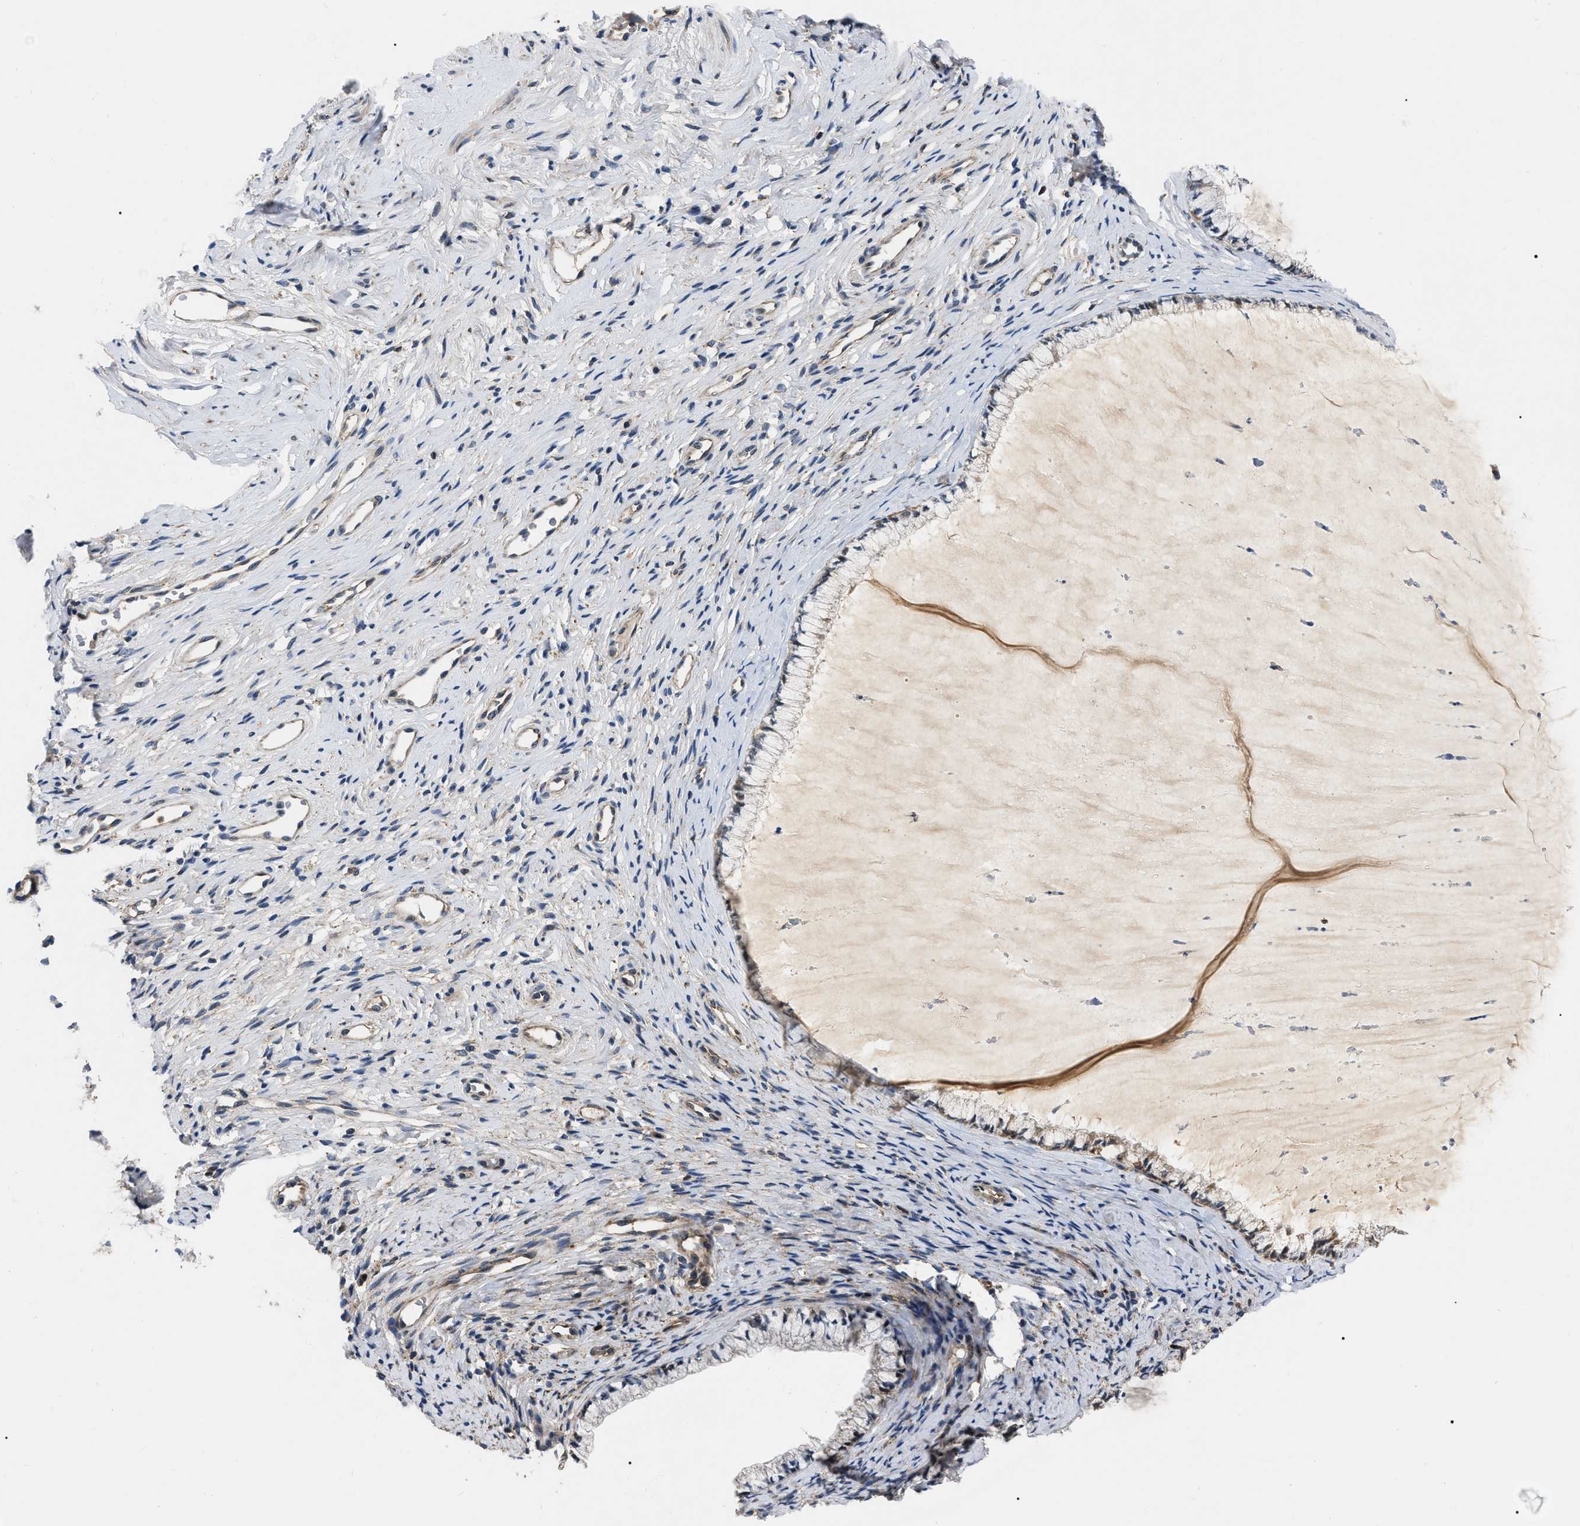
{"staining": {"intensity": "strong", "quantity": "<25%", "location": "cytoplasmic/membranous"}, "tissue": "cervix", "cell_type": "Glandular cells", "image_type": "normal", "snomed": [{"axis": "morphology", "description": "Normal tissue, NOS"}, {"axis": "topography", "description": "Cervix"}], "caption": "Immunohistochemical staining of benign cervix shows strong cytoplasmic/membranous protein expression in about <25% of glandular cells. (DAB = brown stain, brightfield microscopy at high magnification).", "gene": "GET4", "patient": {"sex": "female", "age": 77}}